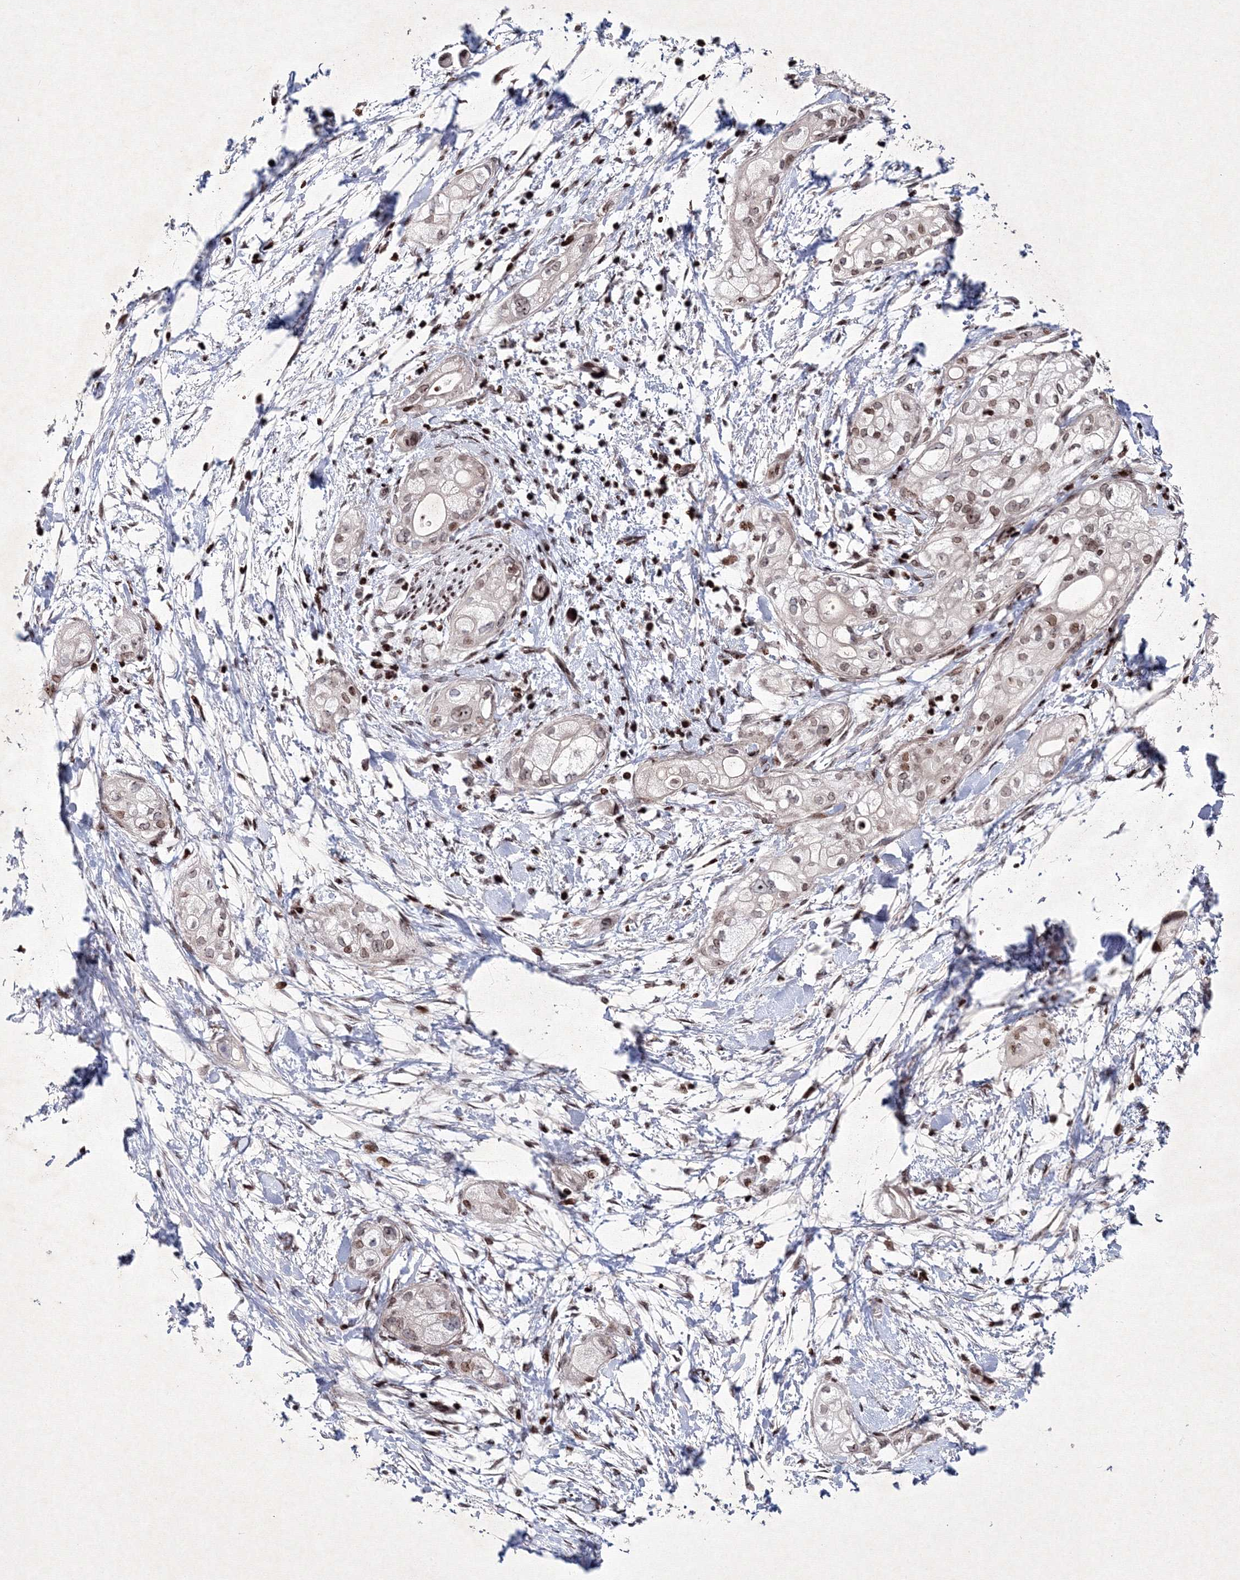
{"staining": {"intensity": "weak", "quantity": "<25%", "location": "nuclear"}, "tissue": "pancreatic cancer", "cell_type": "Tumor cells", "image_type": "cancer", "snomed": [{"axis": "morphology", "description": "Adenocarcinoma, NOS"}, {"axis": "topography", "description": "Pancreas"}], "caption": "High power microscopy photomicrograph of an IHC micrograph of adenocarcinoma (pancreatic), revealing no significant staining in tumor cells.", "gene": "SMIM29", "patient": {"sex": "male", "age": 58}}